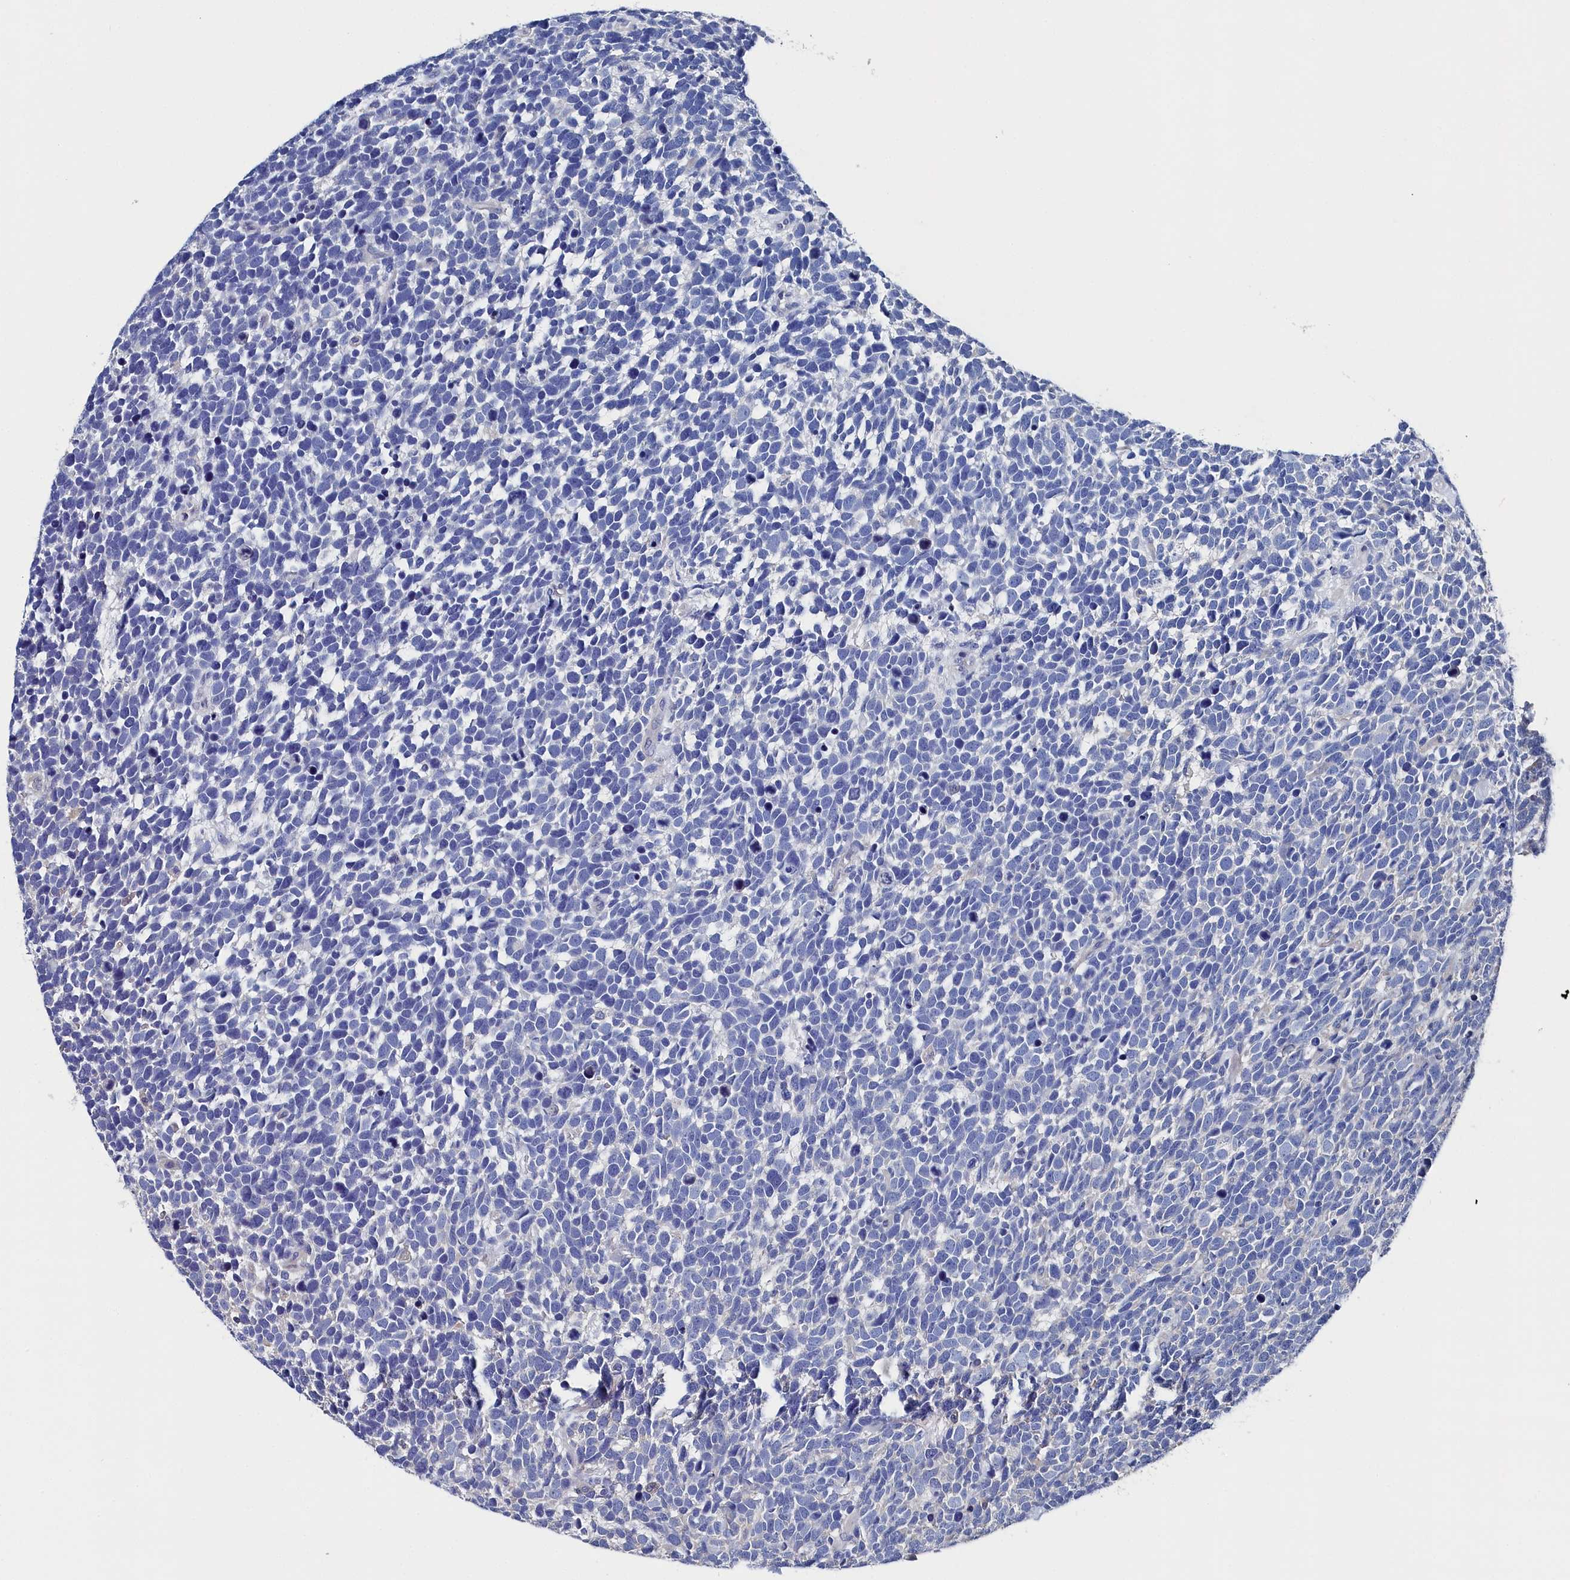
{"staining": {"intensity": "negative", "quantity": "none", "location": "none"}, "tissue": "urothelial cancer", "cell_type": "Tumor cells", "image_type": "cancer", "snomed": [{"axis": "morphology", "description": "Urothelial carcinoma, High grade"}, {"axis": "topography", "description": "Urinary bladder"}], "caption": "Immunohistochemistry image of neoplastic tissue: urothelial carcinoma (high-grade) stained with DAB demonstrates no significant protein positivity in tumor cells. (Stains: DAB (3,3'-diaminobenzidine) immunohistochemistry (IHC) with hematoxylin counter stain, Microscopy: brightfield microscopy at high magnification).", "gene": "BHMT", "patient": {"sex": "female", "age": 82}}